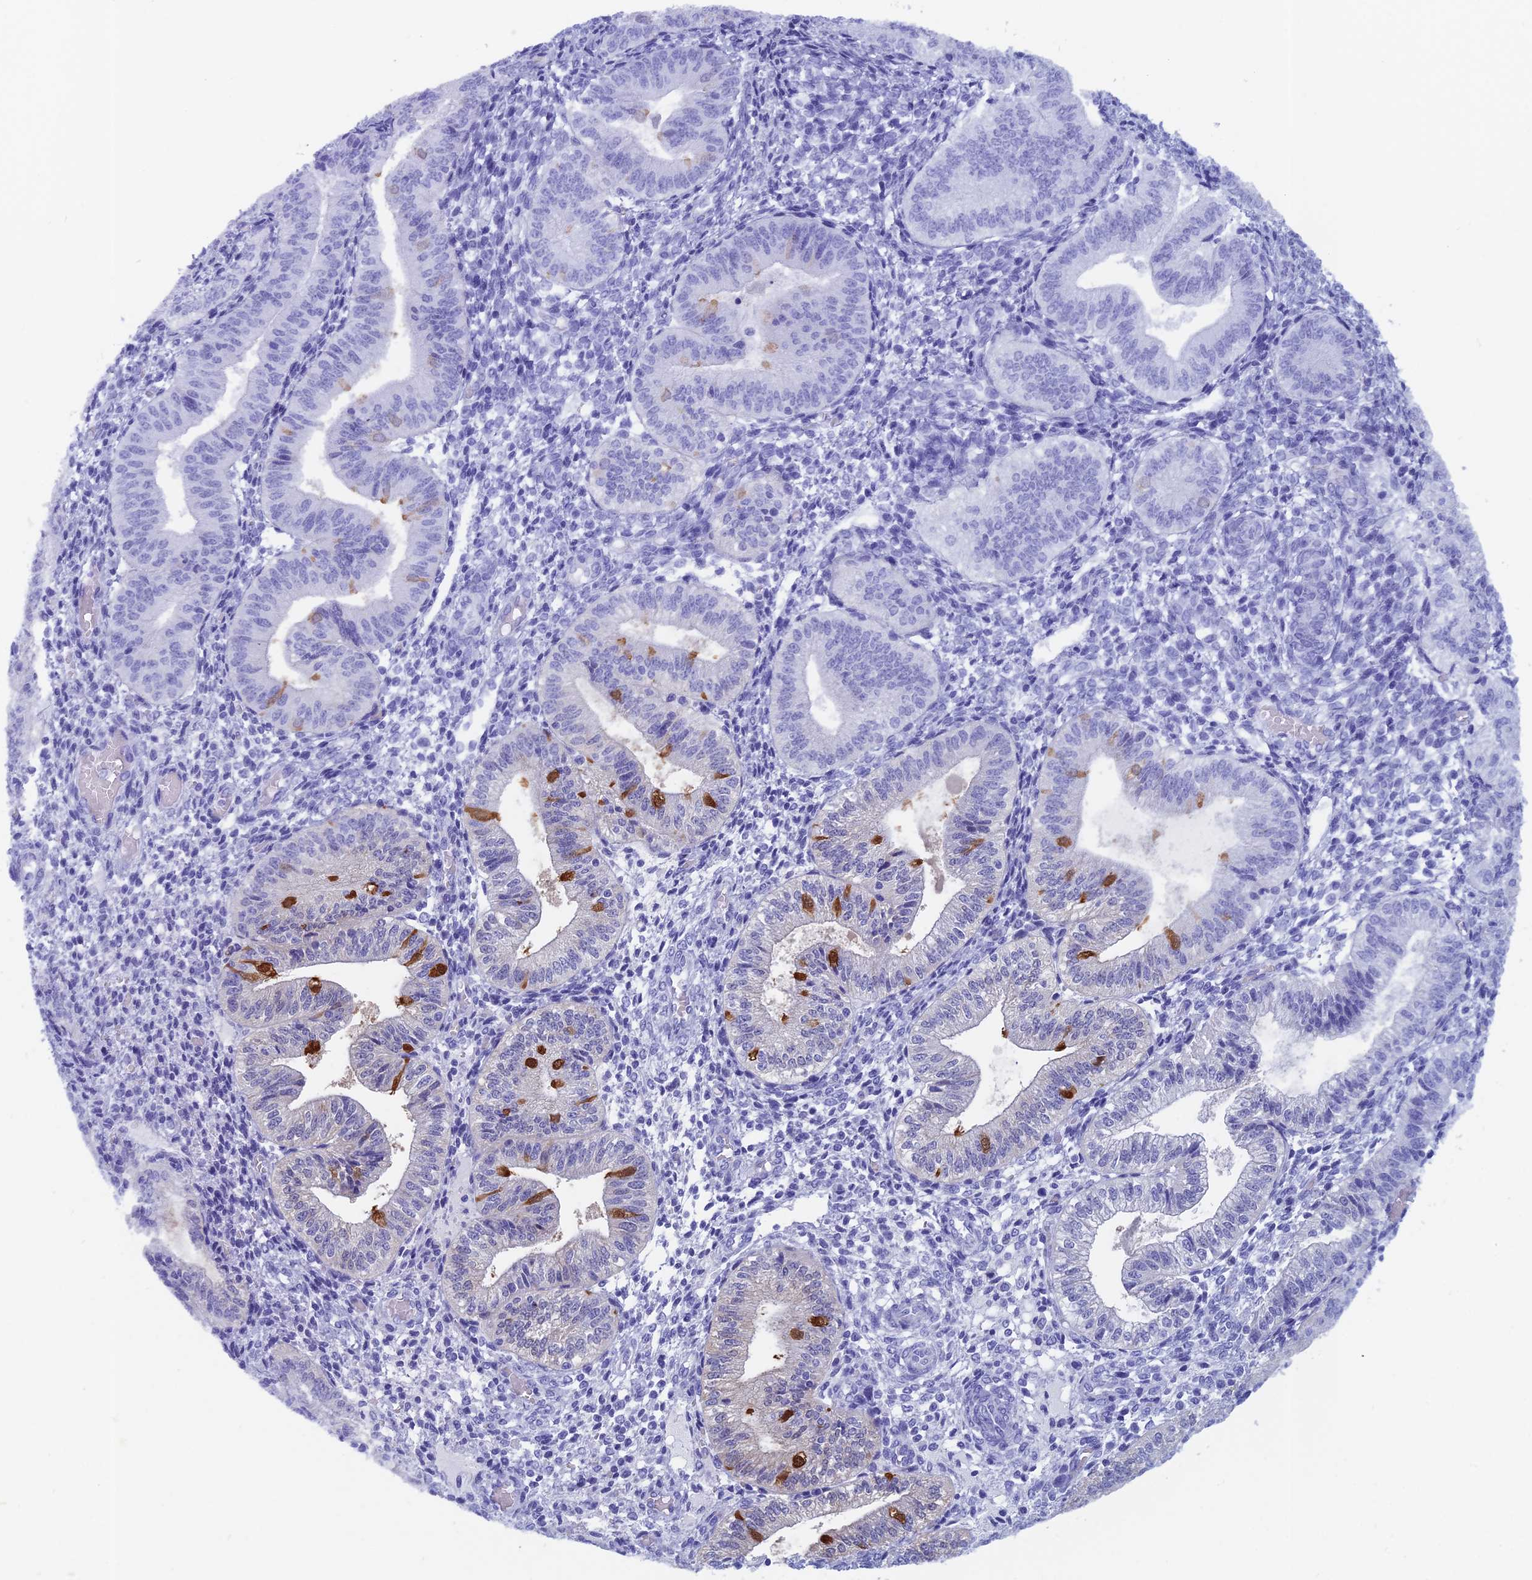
{"staining": {"intensity": "negative", "quantity": "none", "location": "none"}, "tissue": "endometrium", "cell_type": "Cells in endometrial stroma", "image_type": "normal", "snomed": [{"axis": "morphology", "description": "Normal tissue, NOS"}, {"axis": "topography", "description": "Endometrium"}], "caption": "Immunohistochemistry image of benign human endometrium stained for a protein (brown), which reveals no expression in cells in endometrial stroma.", "gene": "CAPS", "patient": {"sex": "female", "age": 34}}